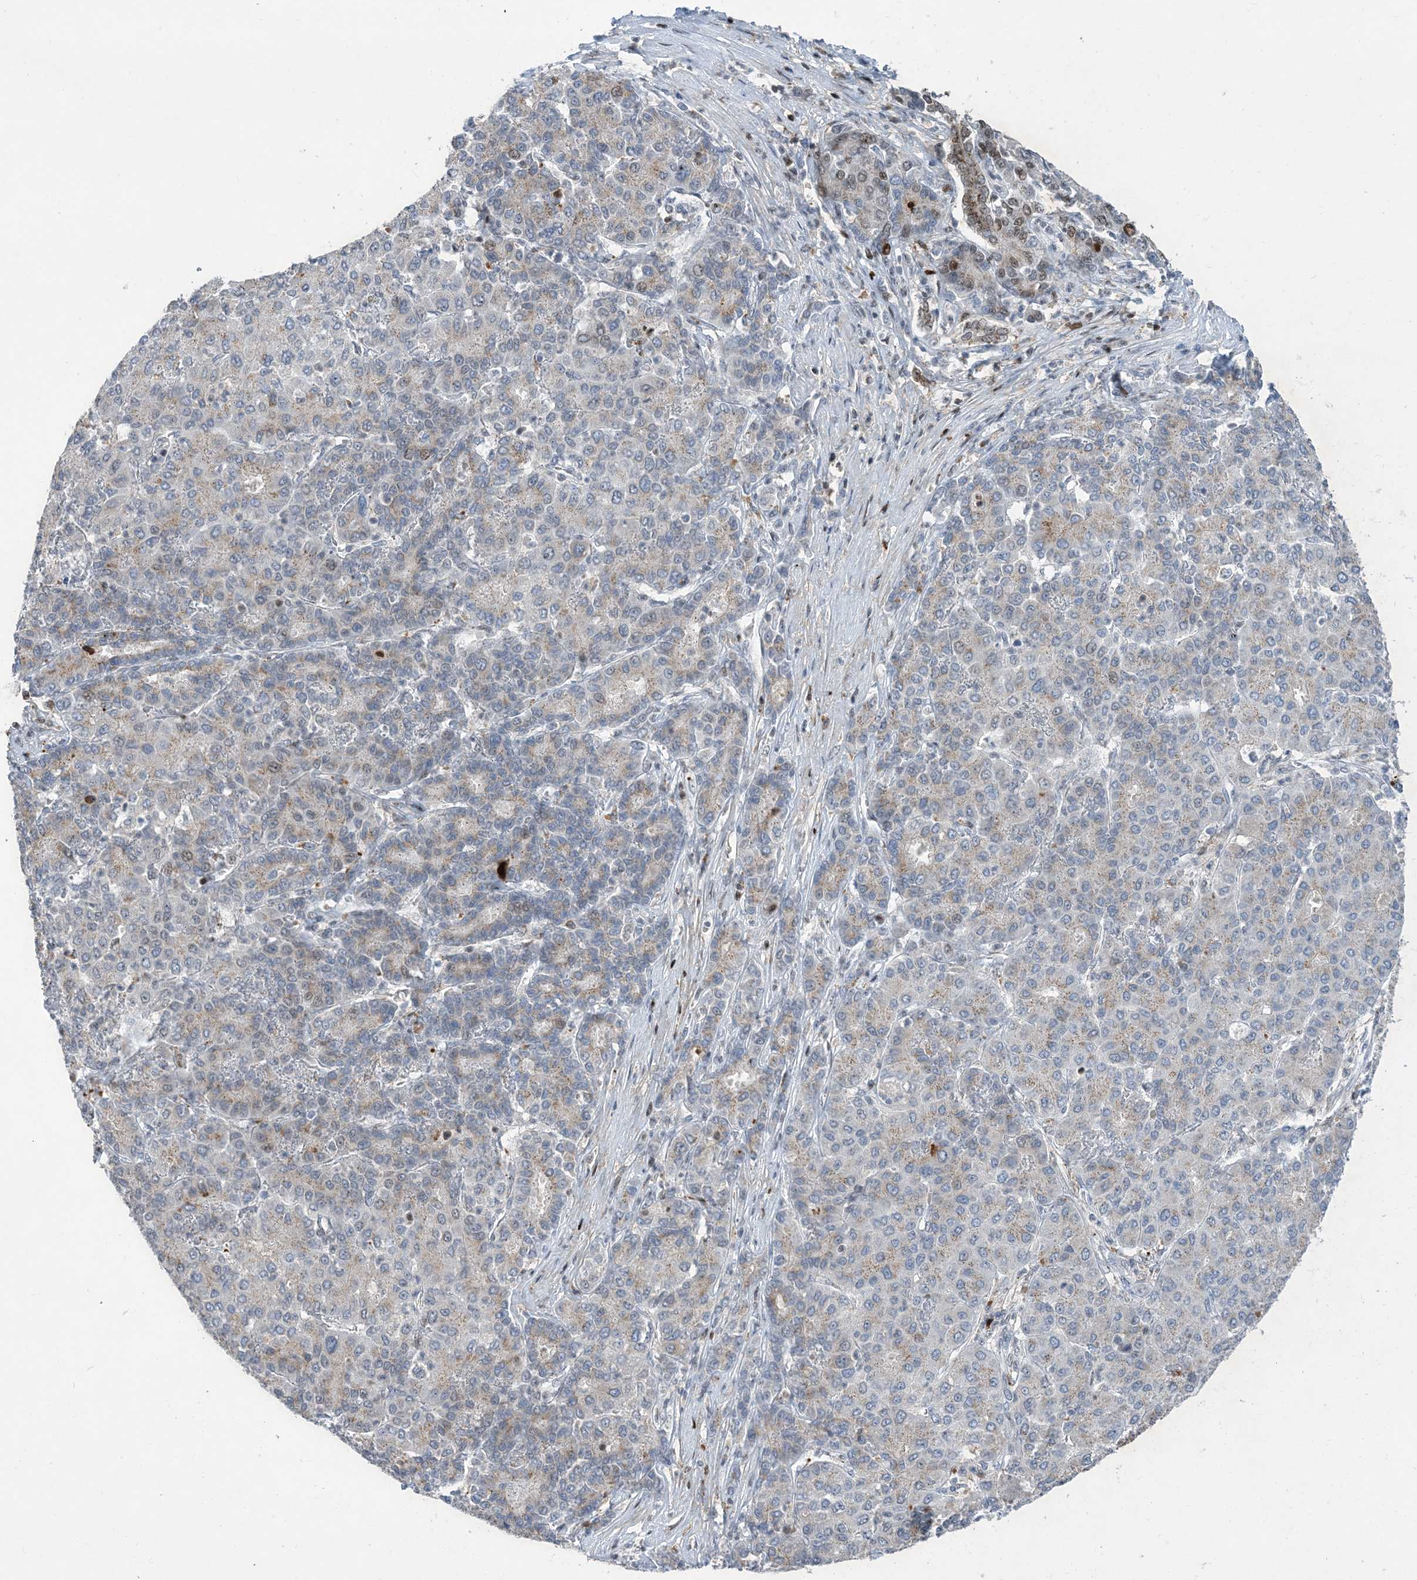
{"staining": {"intensity": "weak", "quantity": "<25%", "location": "cytoplasmic/membranous"}, "tissue": "liver cancer", "cell_type": "Tumor cells", "image_type": "cancer", "snomed": [{"axis": "morphology", "description": "Carcinoma, Hepatocellular, NOS"}, {"axis": "topography", "description": "Liver"}], "caption": "Protein analysis of liver hepatocellular carcinoma shows no significant positivity in tumor cells. Nuclei are stained in blue.", "gene": "SLC25A53", "patient": {"sex": "male", "age": 65}}